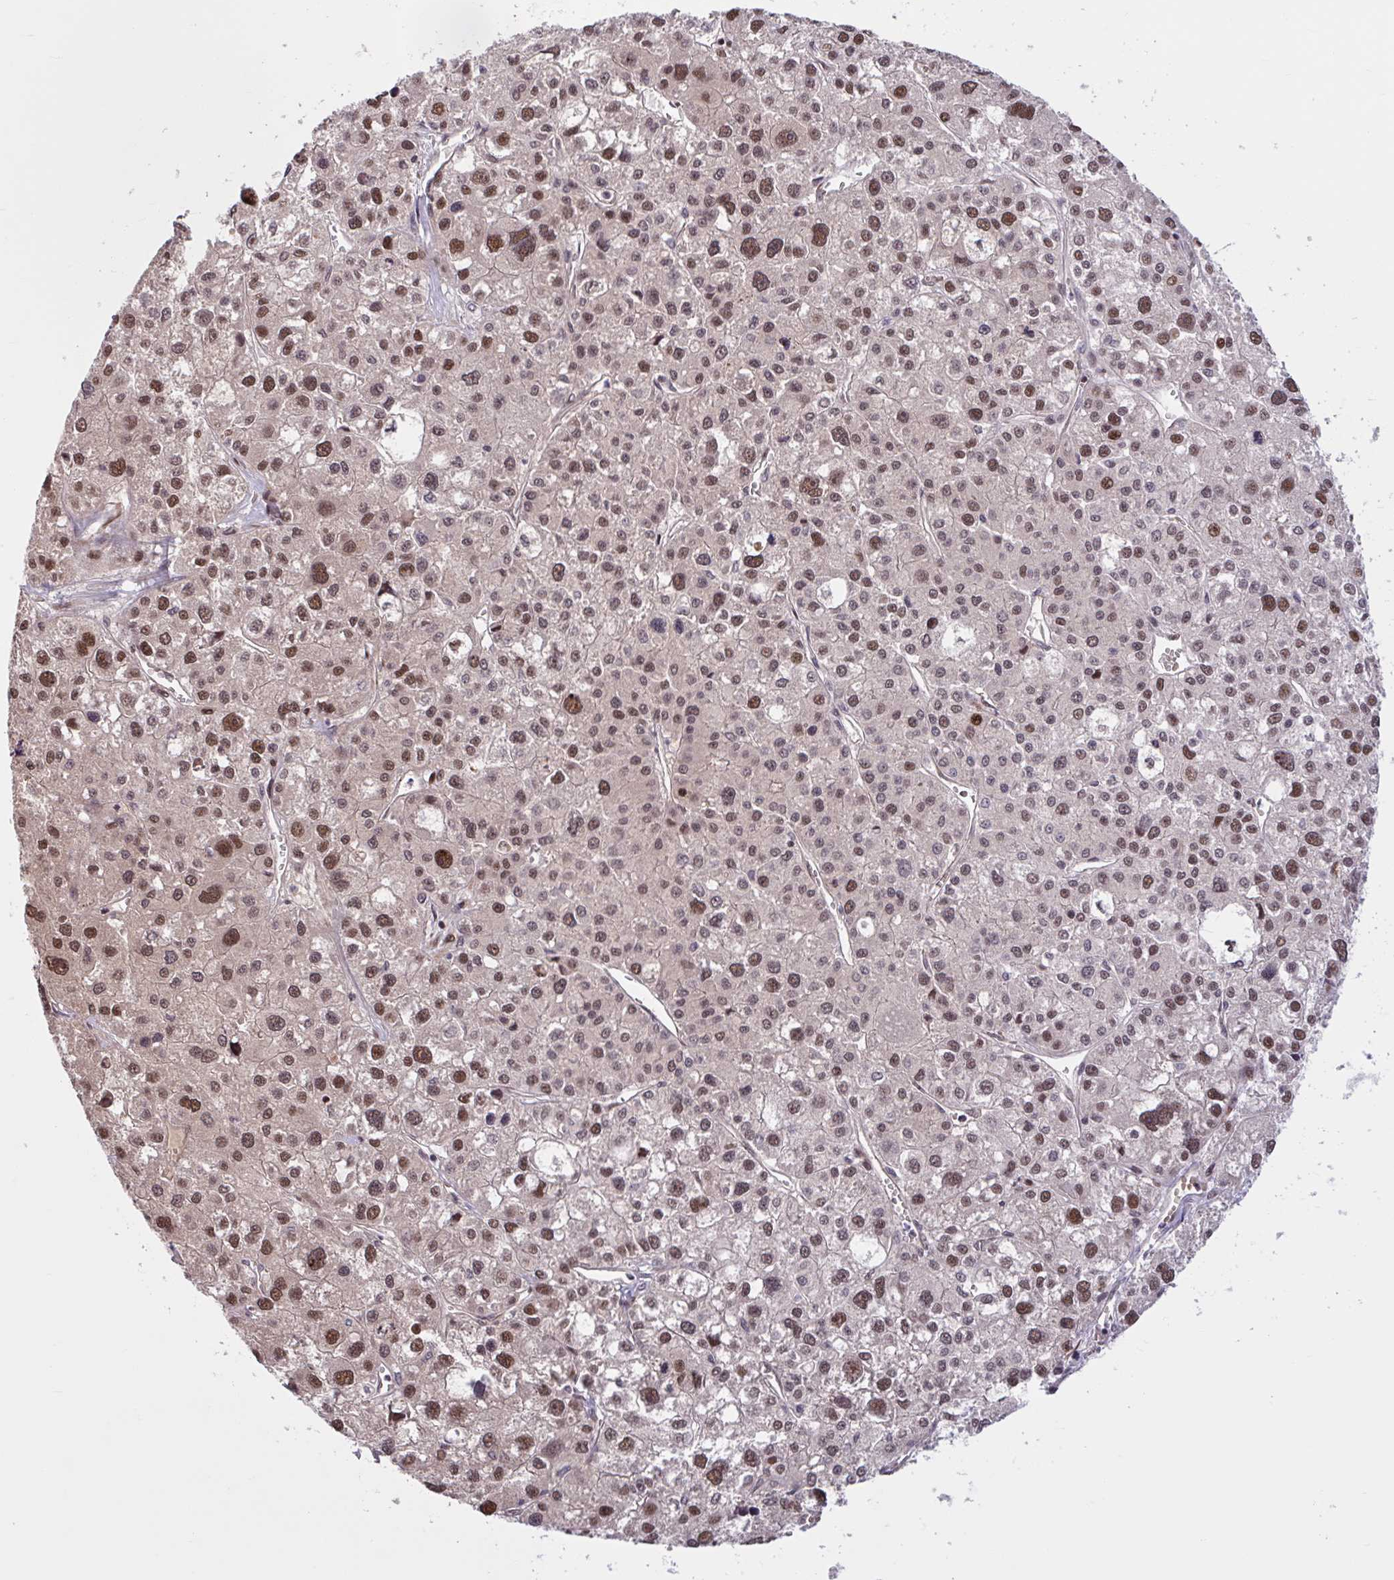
{"staining": {"intensity": "moderate", "quantity": ">75%", "location": "nuclear"}, "tissue": "liver cancer", "cell_type": "Tumor cells", "image_type": "cancer", "snomed": [{"axis": "morphology", "description": "Carcinoma, Hepatocellular, NOS"}, {"axis": "topography", "description": "Liver"}], "caption": "Immunohistochemical staining of liver hepatocellular carcinoma shows moderate nuclear protein positivity in about >75% of tumor cells. The protein is shown in brown color, while the nuclei are stained blue.", "gene": "RBL1", "patient": {"sex": "male", "age": 73}}